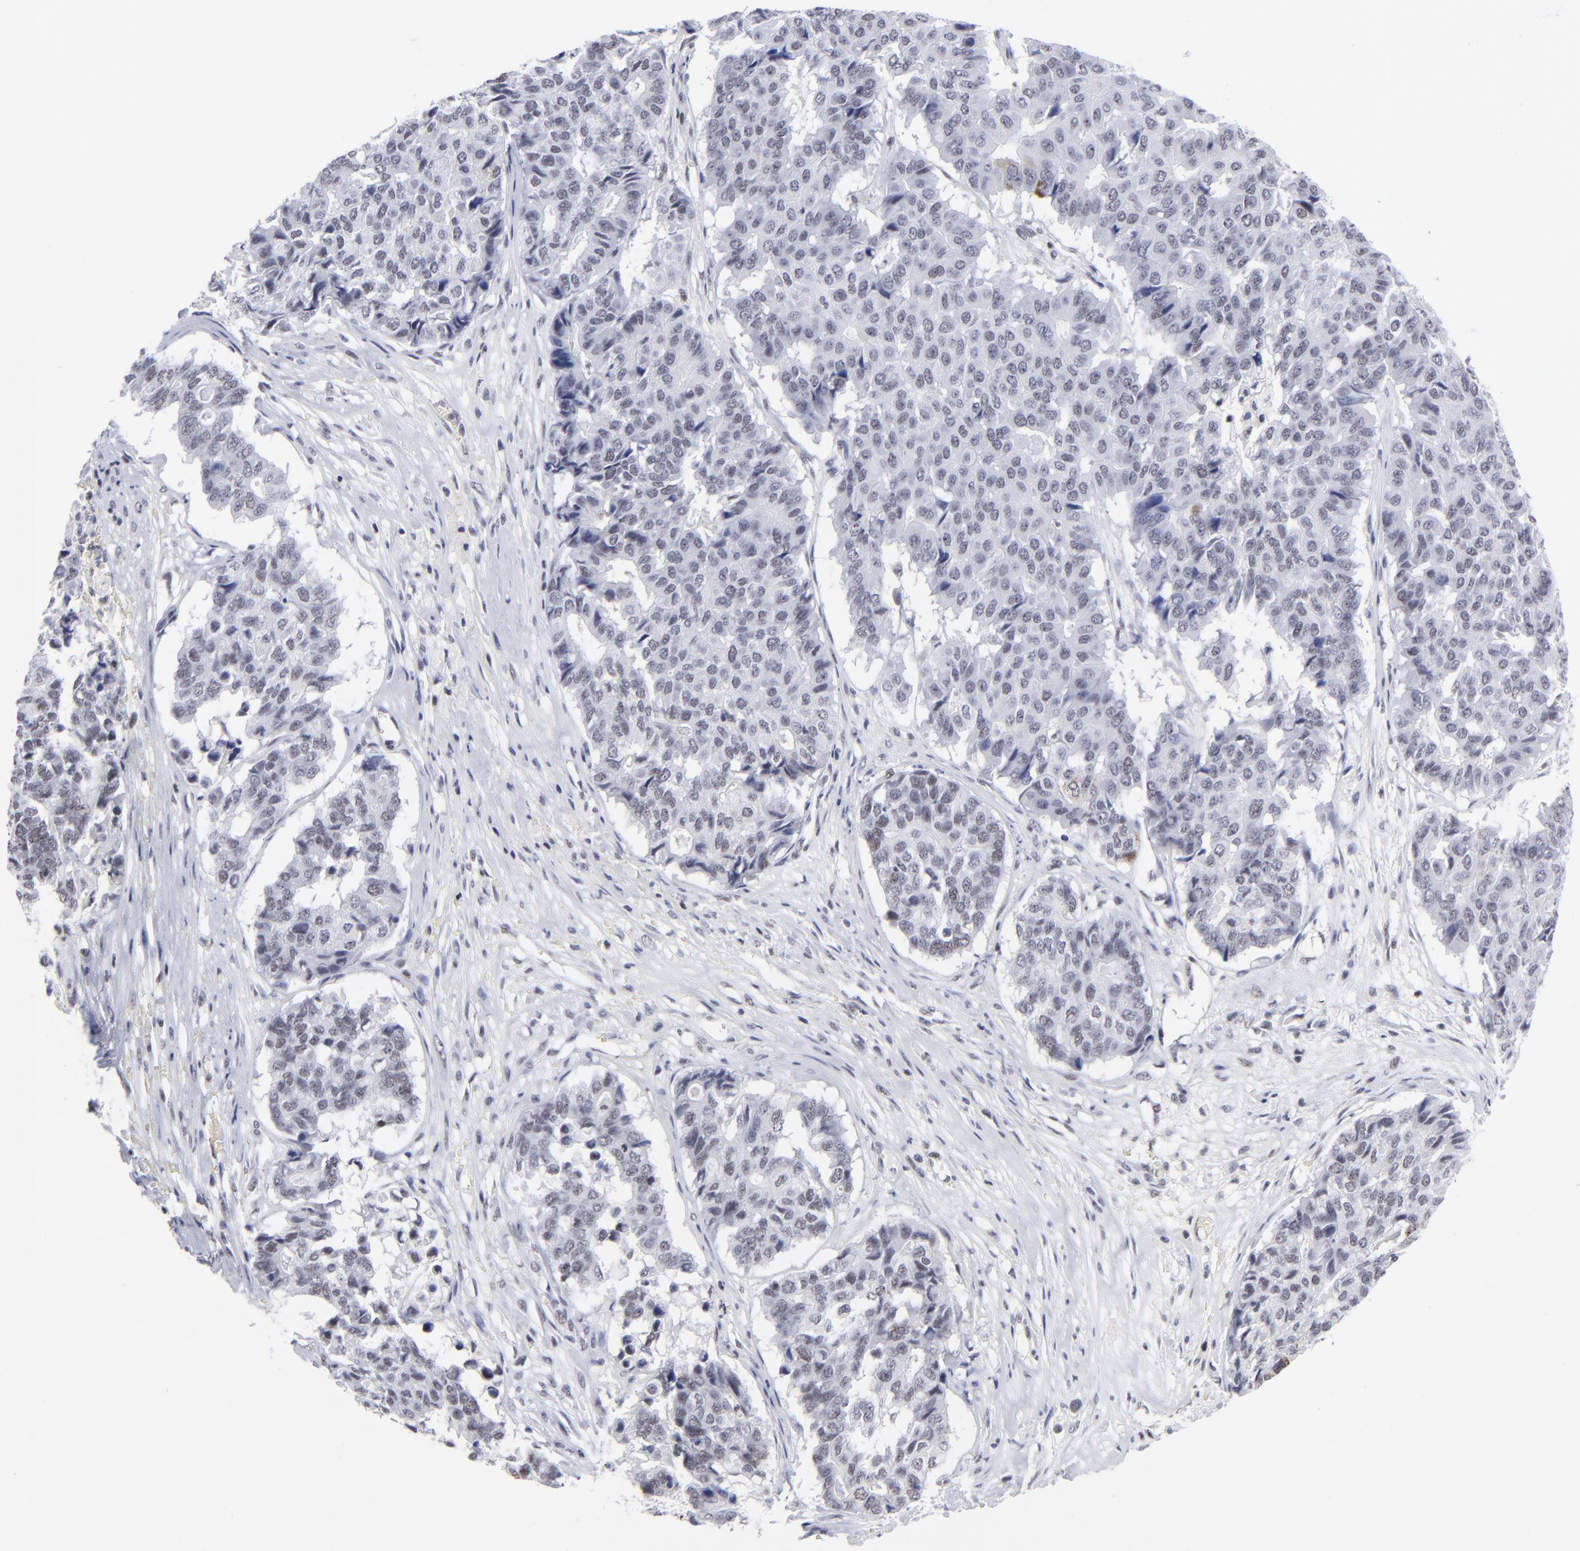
{"staining": {"intensity": "weak", "quantity": "<25%", "location": "nuclear"}, "tissue": "pancreatic cancer", "cell_type": "Tumor cells", "image_type": "cancer", "snomed": [{"axis": "morphology", "description": "Adenocarcinoma, NOS"}, {"axis": "topography", "description": "Pancreas"}], "caption": "An image of human pancreatic adenocarcinoma is negative for staining in tumor cells.", "gene": "SP2", "patient": {"sex": "male", "age": 50}}